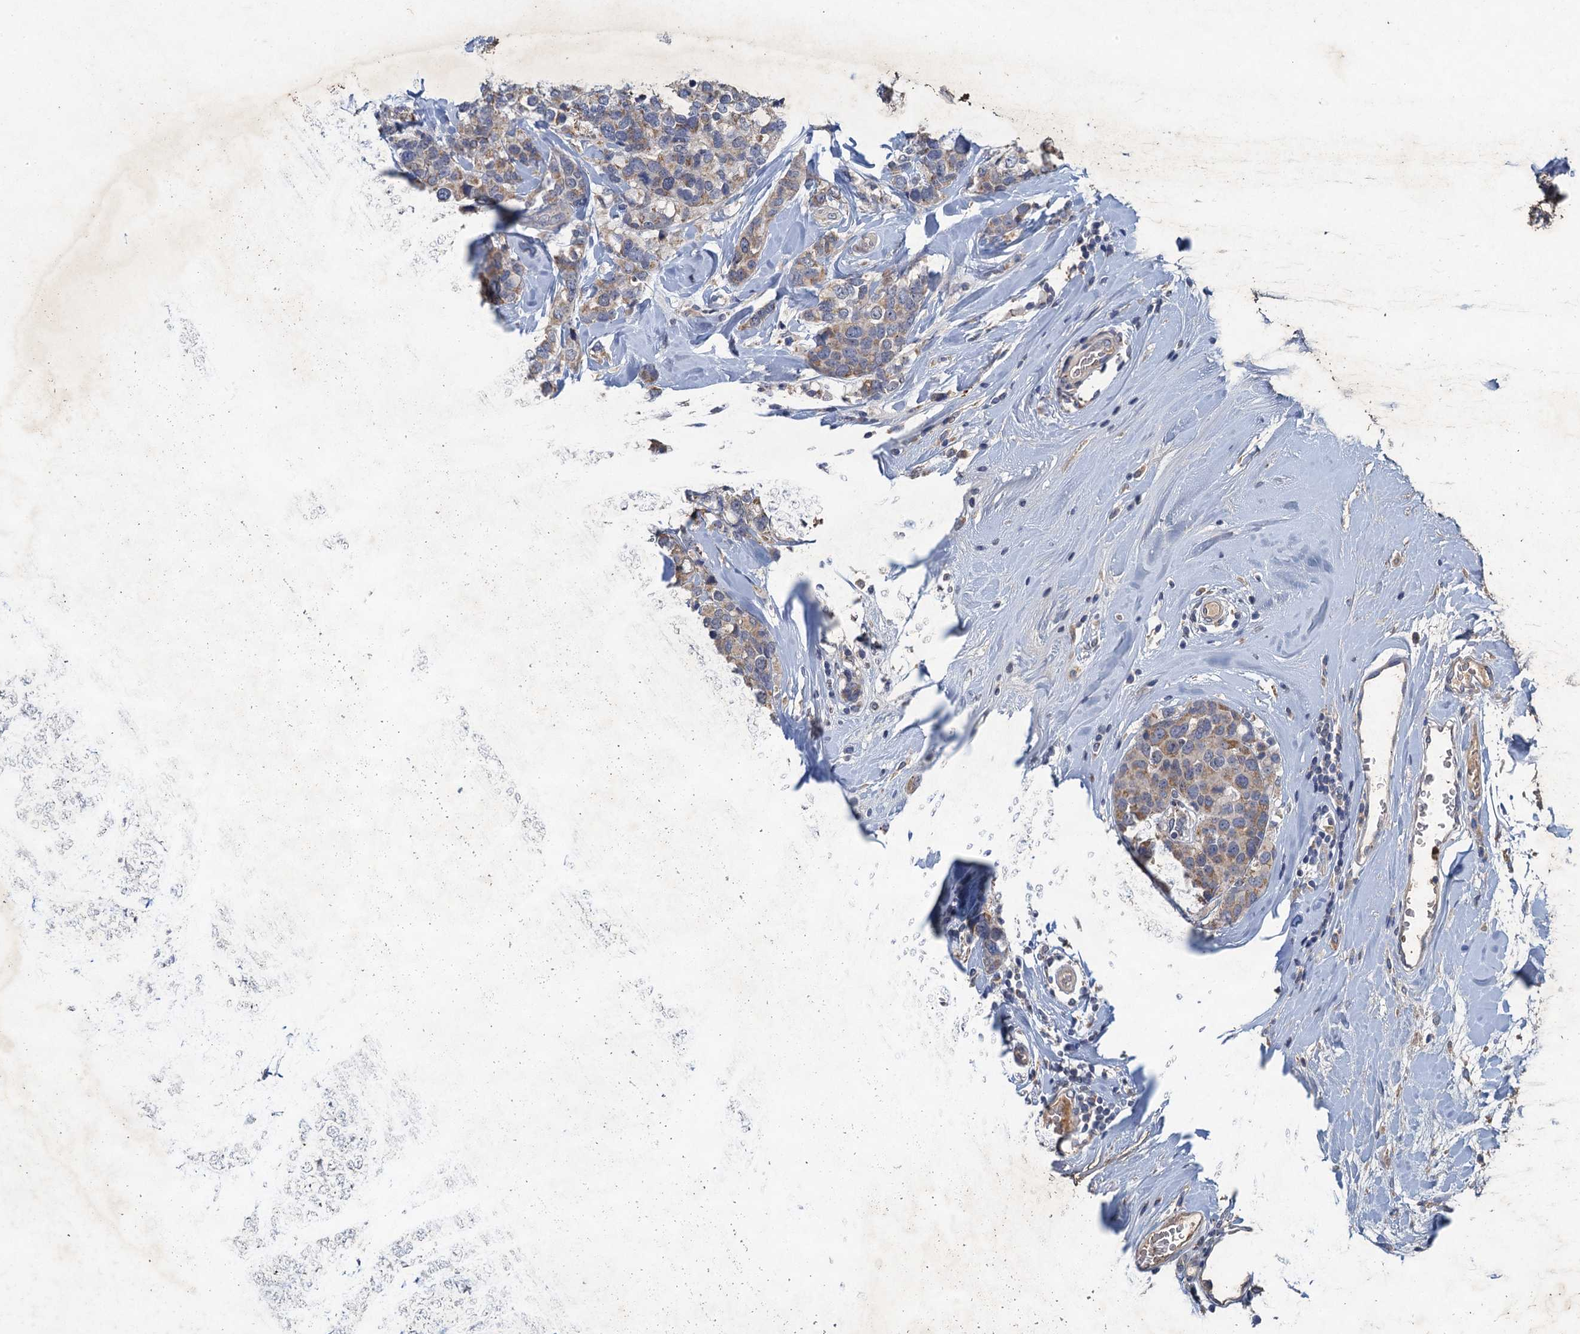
{"staining": {"intensity": "moderate", "quantity": "25%-75%", "location": "cytoplasmic/membranous"}, "tissue": "breast cancer", "cell_type": "Tumor cells", "image_type": "cancer", "snomed": [{"axis": "morphology", "description": "Lobular carcinoma"}, {"axis": "topography", "description": "Breast"}], "caption": "An immunohistochemistry image of neoplastic tissue is shown. Protein staining in brown labels moderate cytoplasmic/membranous positivity in breast cancer within tumor cells. Using DAB (3,3'-diaminobenzidine) (brown) and hematoxylin (blue) stains, captured at high magnification using brightfield microscopy.", "gene": "TPCN1", "patient": {"sex": "female", "age": 59}}